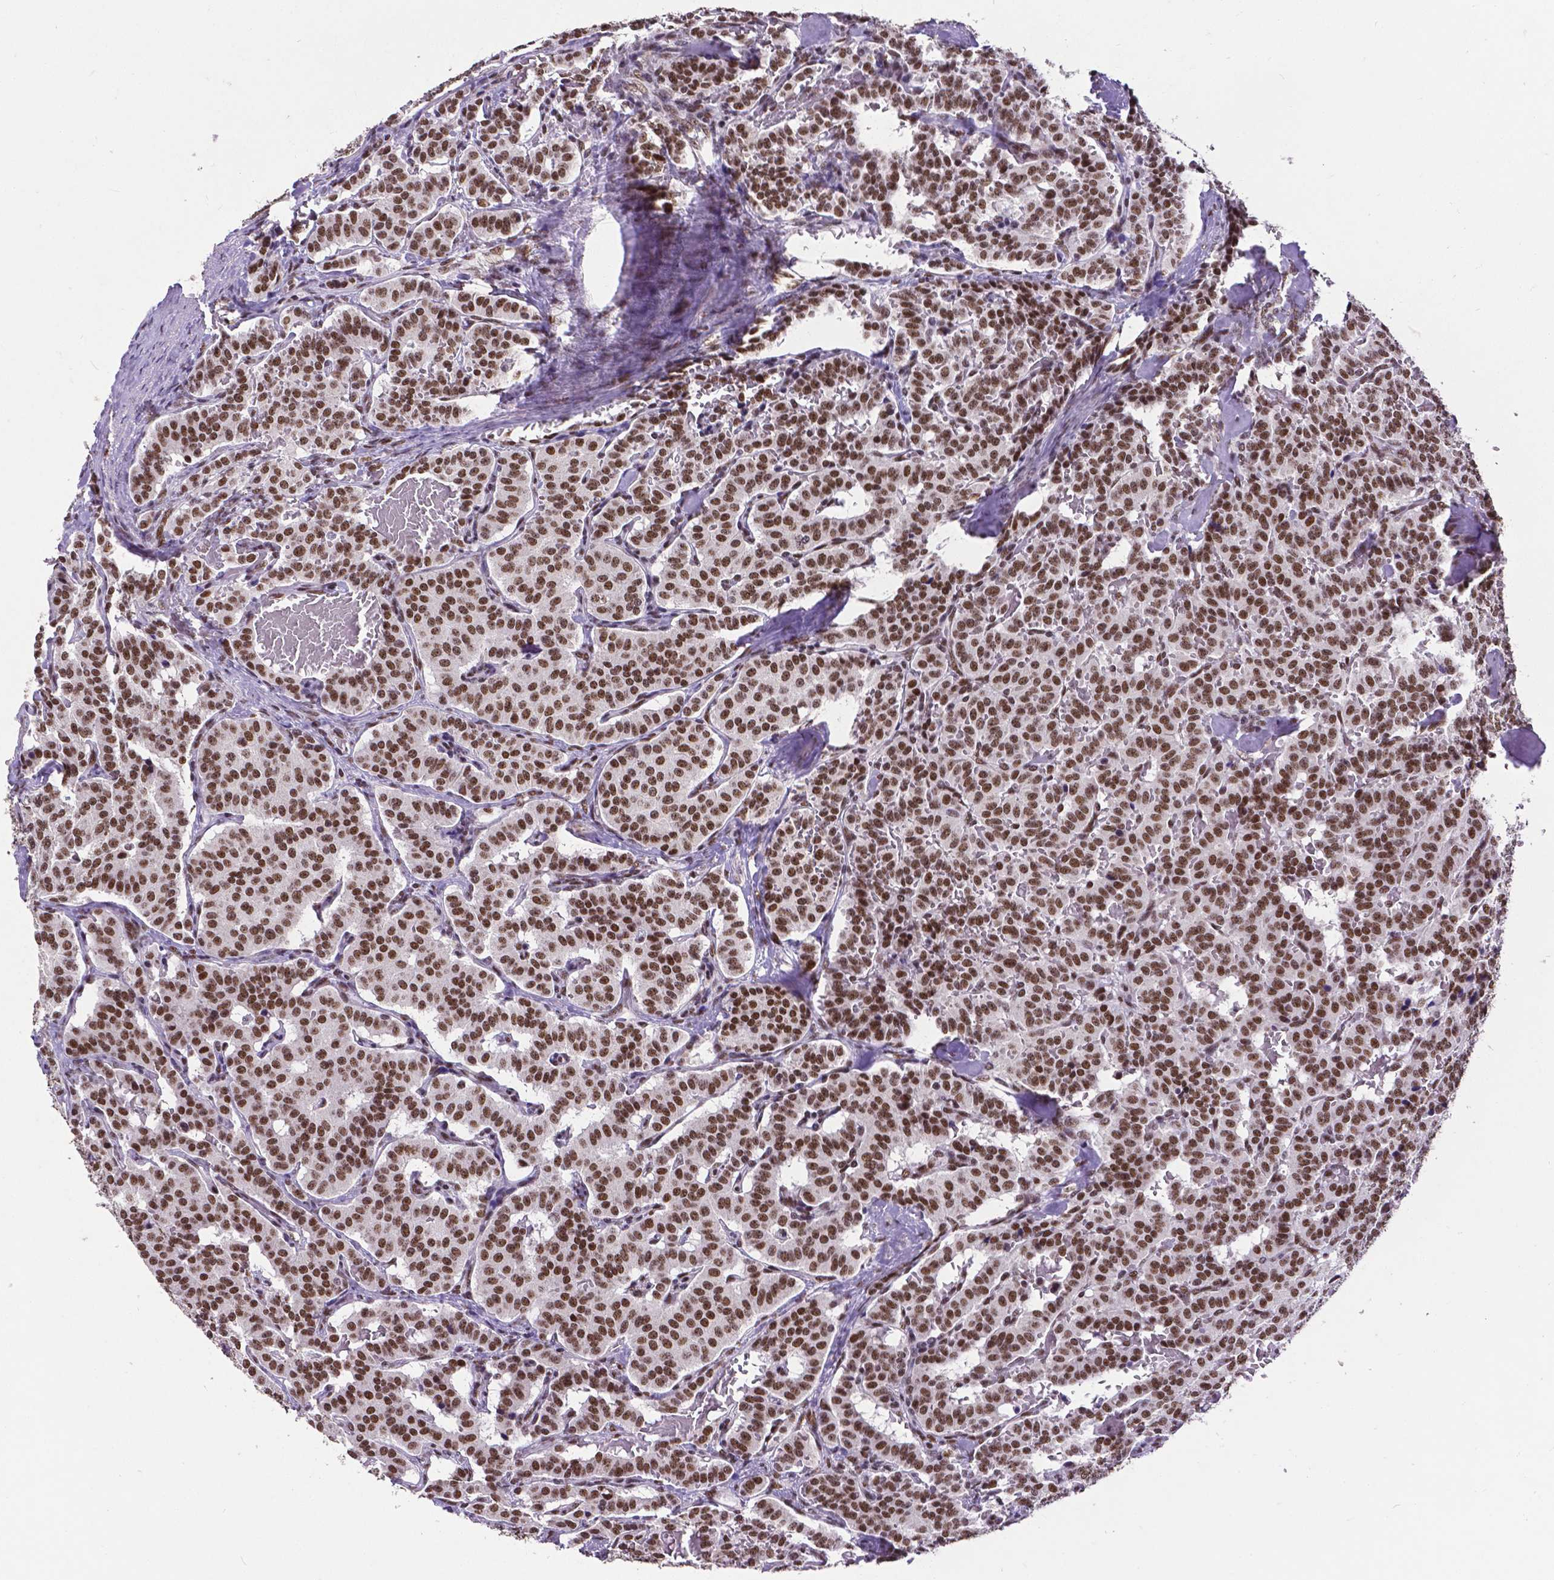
{"staining": {"intensity": "strong", "quantity": ">75%", "location": "nuclear"}, "tissue": "carcinoid", "cell_type": "Tumor cells", "image_type": "cancer", "snomed": [{"axis": "morphology", "description": "Carcinoid, malignant, NOS"}, {"axis": "topography", "description": "Lung"}], "caption": "Carcinoid stained with a protein marker demonstrates strong staining in tumor cells.", "gene": "ATRX", "patient": {"sex": "female", "age": 46}}